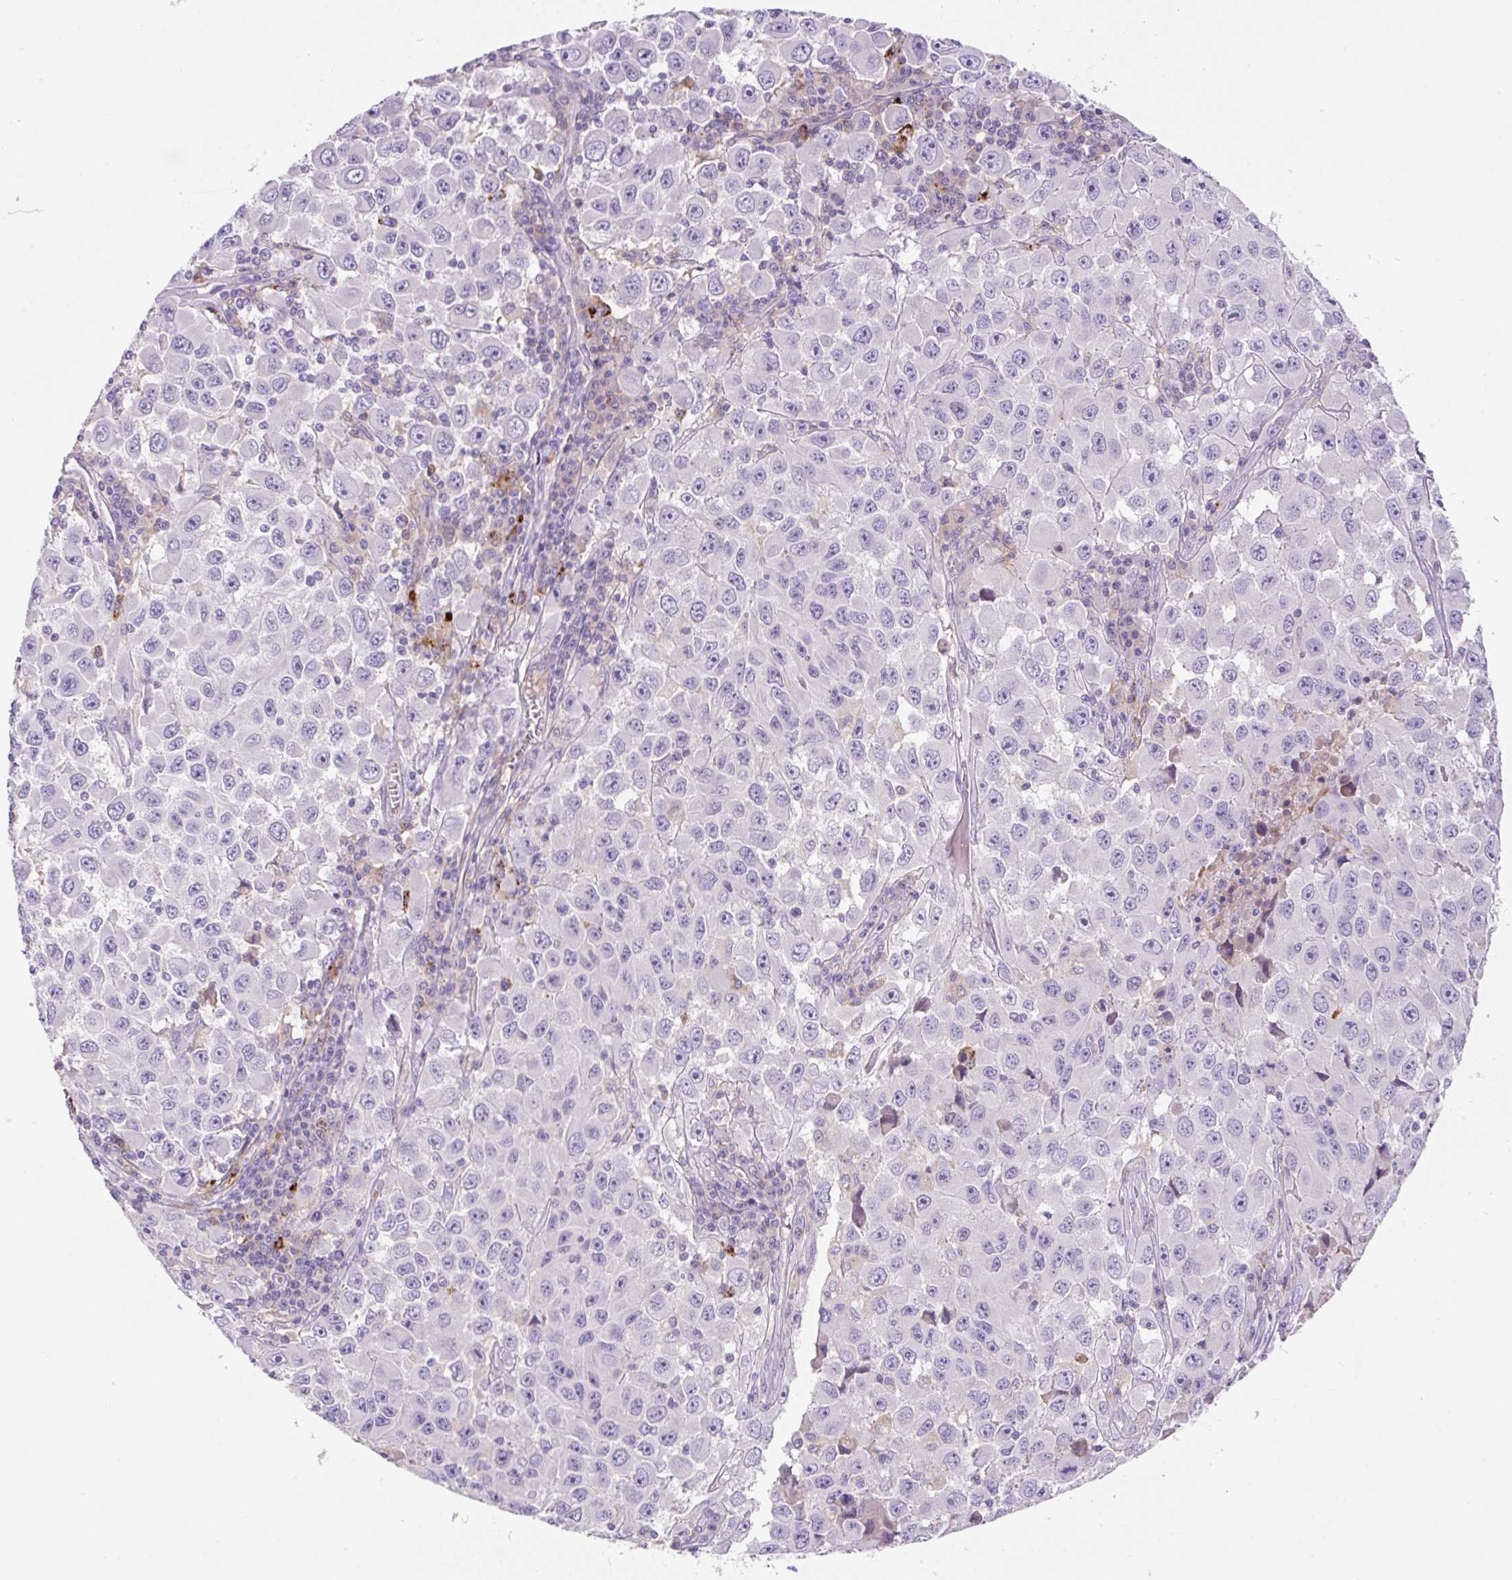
{"staining": {"intensity": "negative", "quantity": "none", "location": "none"}, "tissue": "melanoma", "cell_type": "Tumor cells", "image_type": "cancer", "snomed": [{"axis": "morphology", "description": "Malignant melanoma, Metastatic site"}, {"axis": "topography", "description": "Lymph node"}], "caption": "Human melanoma stained for a protein using IHC displays no positivity in tumor cells.", "gene": "TDRD15", "patient": {"sex": "female", "age": 67}}